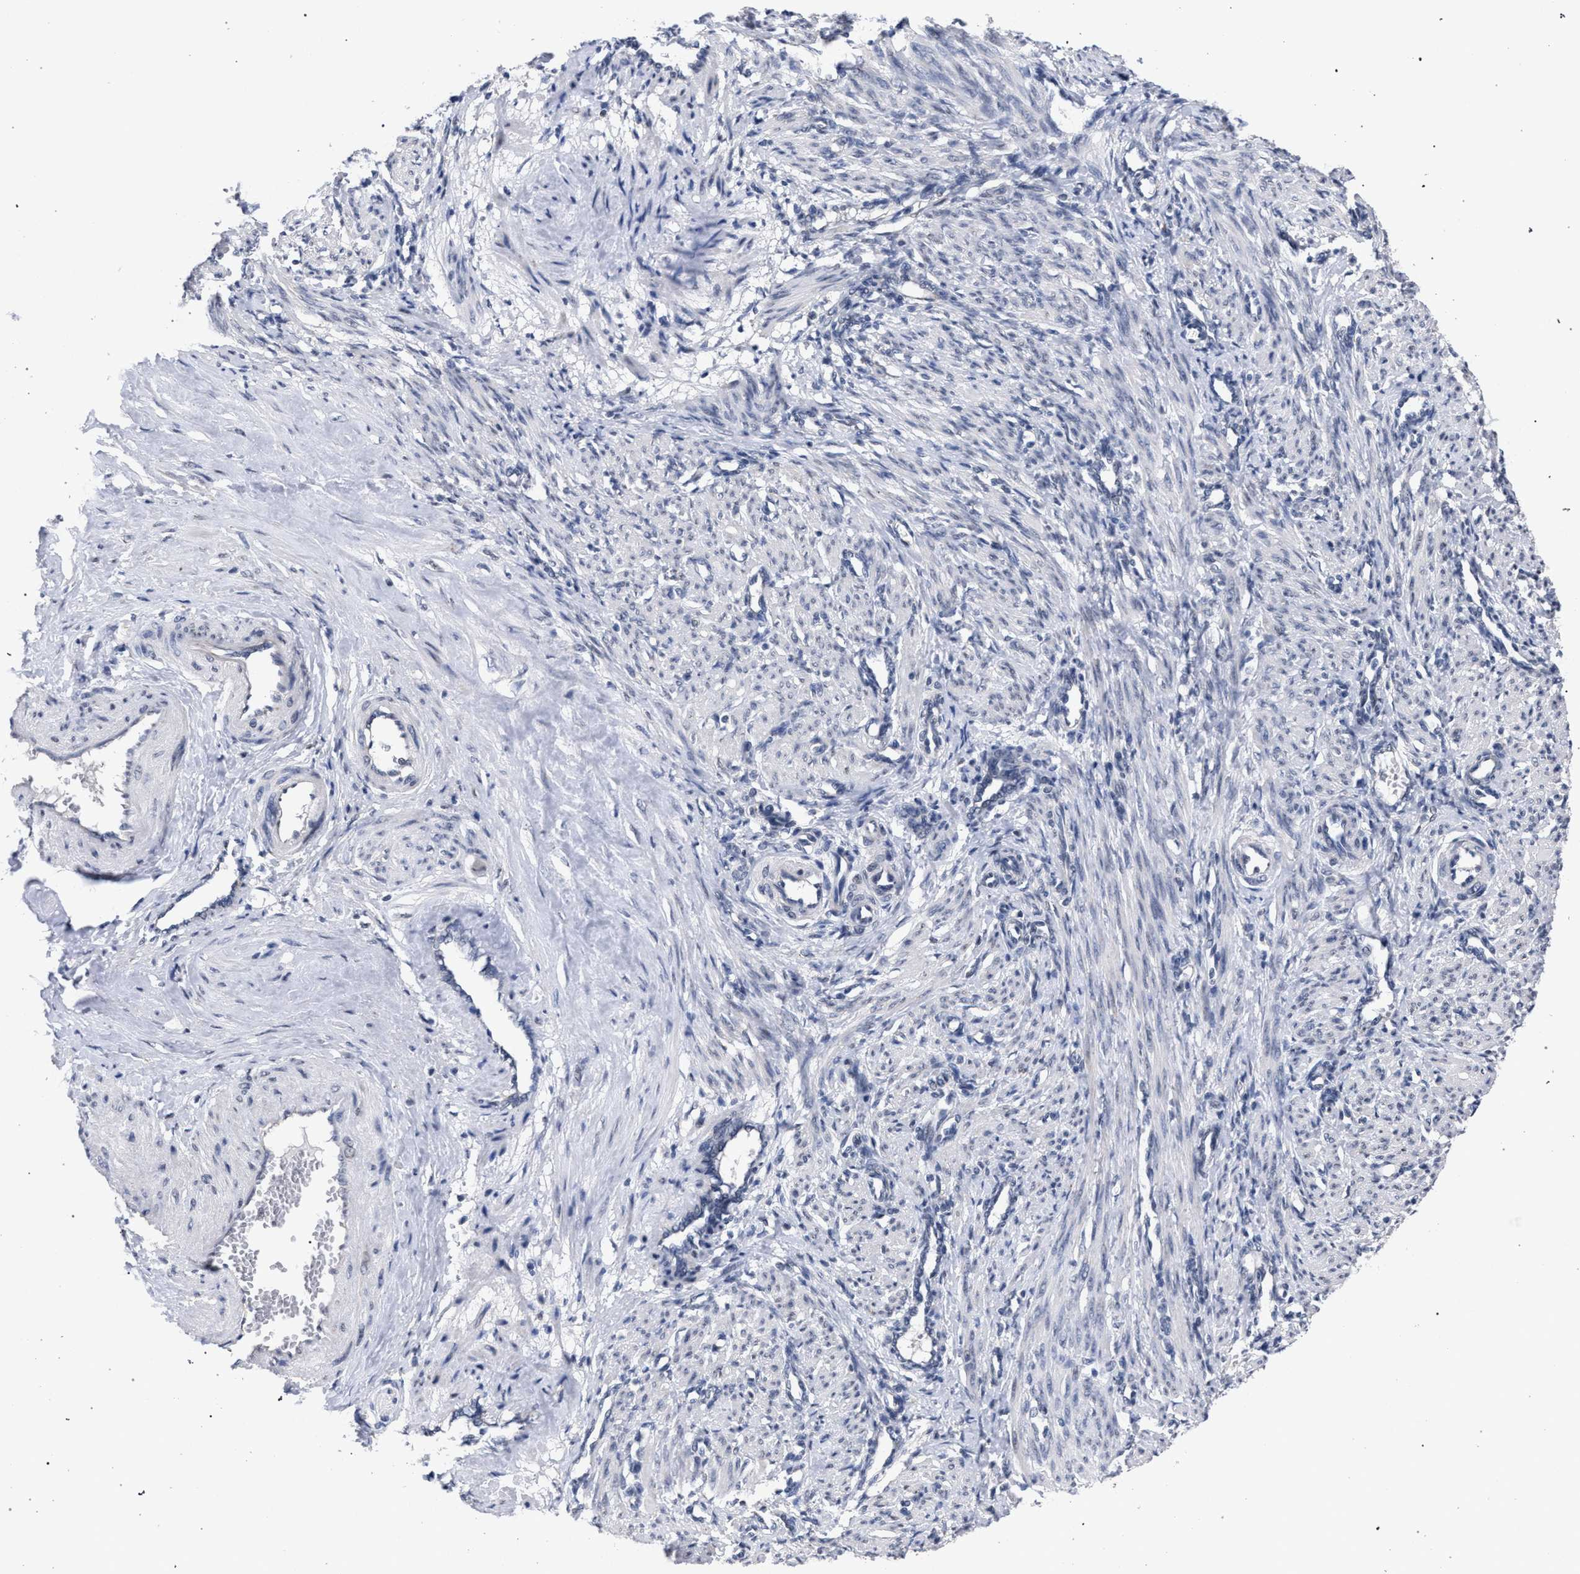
{"staining": {"intensity": "weak", "quantity": "<25%", "location": "cytoplasmic/membranous"}, "tissue": "smooth muscle", "cell_type": "Smooth muscle cells", "image_type": "normal", "snomed": [{"axis": "morphology", "description": "Normal tissue, NOS"}, {"axis": "topography", "description": "Endometrium"}], "caption": "Smooth muscle cells are negative for brown protein staining in benign smooth muscle. (DAB (3,3'-diaminobenzidine) IHC visualized using brightfield microscopy, high magnification).", "gene": "GOLGA2", "patient": {"sex": "female", "age": 33}}